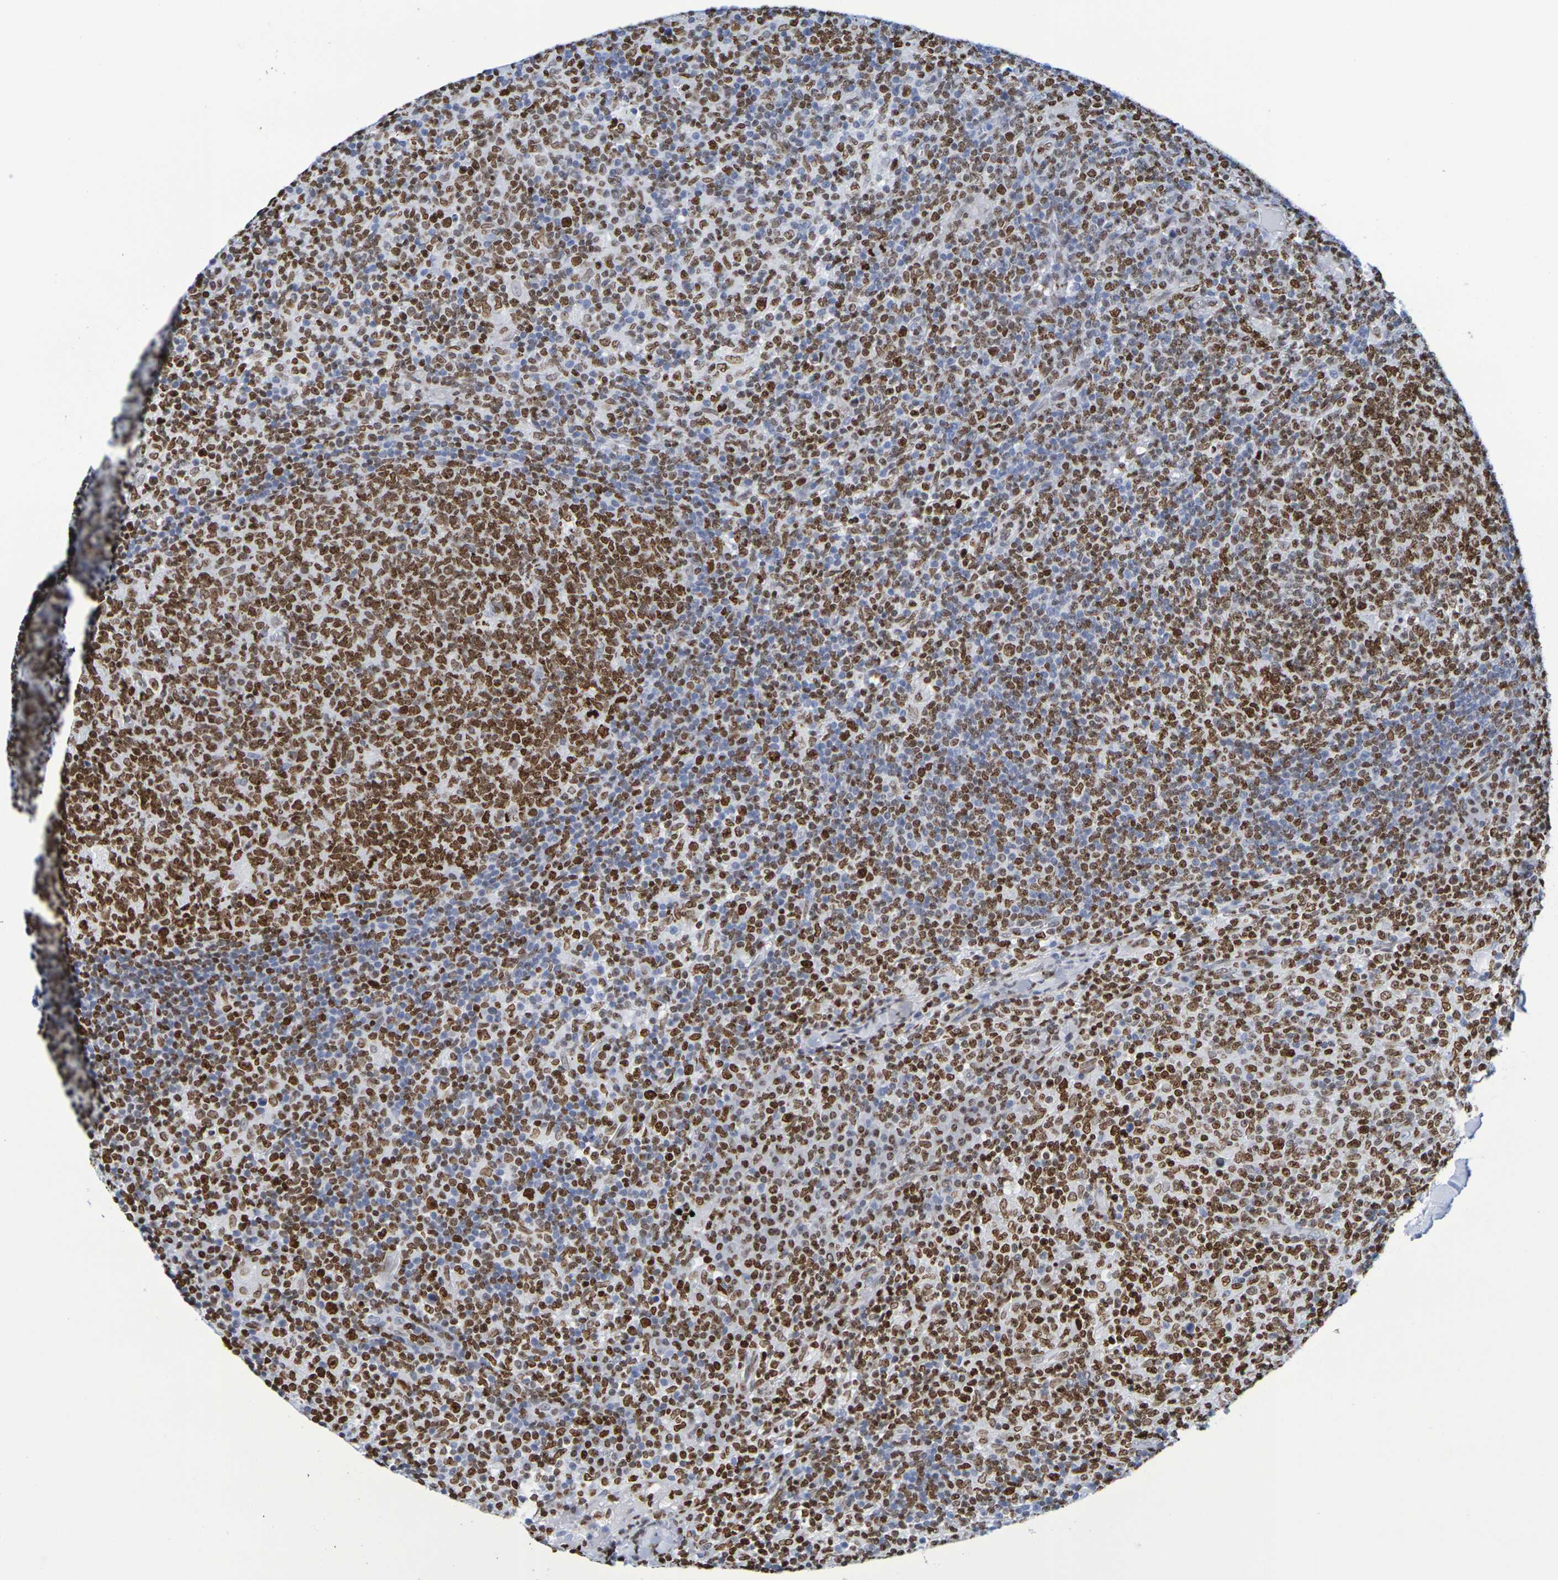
{"staining": {"intensity": "moderate", "quantity": ">75%", "location": "cytoplasmic/membranous"}, "tissue": "lymph node", "cell_type": "Germinal center cells", "image_type": "normal", "snomed": [{"axis": "morphology", "description": "Normal tissue, NOS"}, {"axis": "morphology", "description": "Inflammation, NOS"}, {"axis": "topography", "description": "Lymph node"}], "caption": "Germinal center cells demonstrate medium levels of moderate cytoplasmic/membranous positivity in approximately >75% of cells in unremarkable human lymph node. The staining is performed using DAB (3,3'-diaminobenzidine) brown chromogen to label protein expression. The nuclei are counter-stained blue using hematoxylin.", "gene": "H1", "patient": {"sex": "male", "age": 55}}